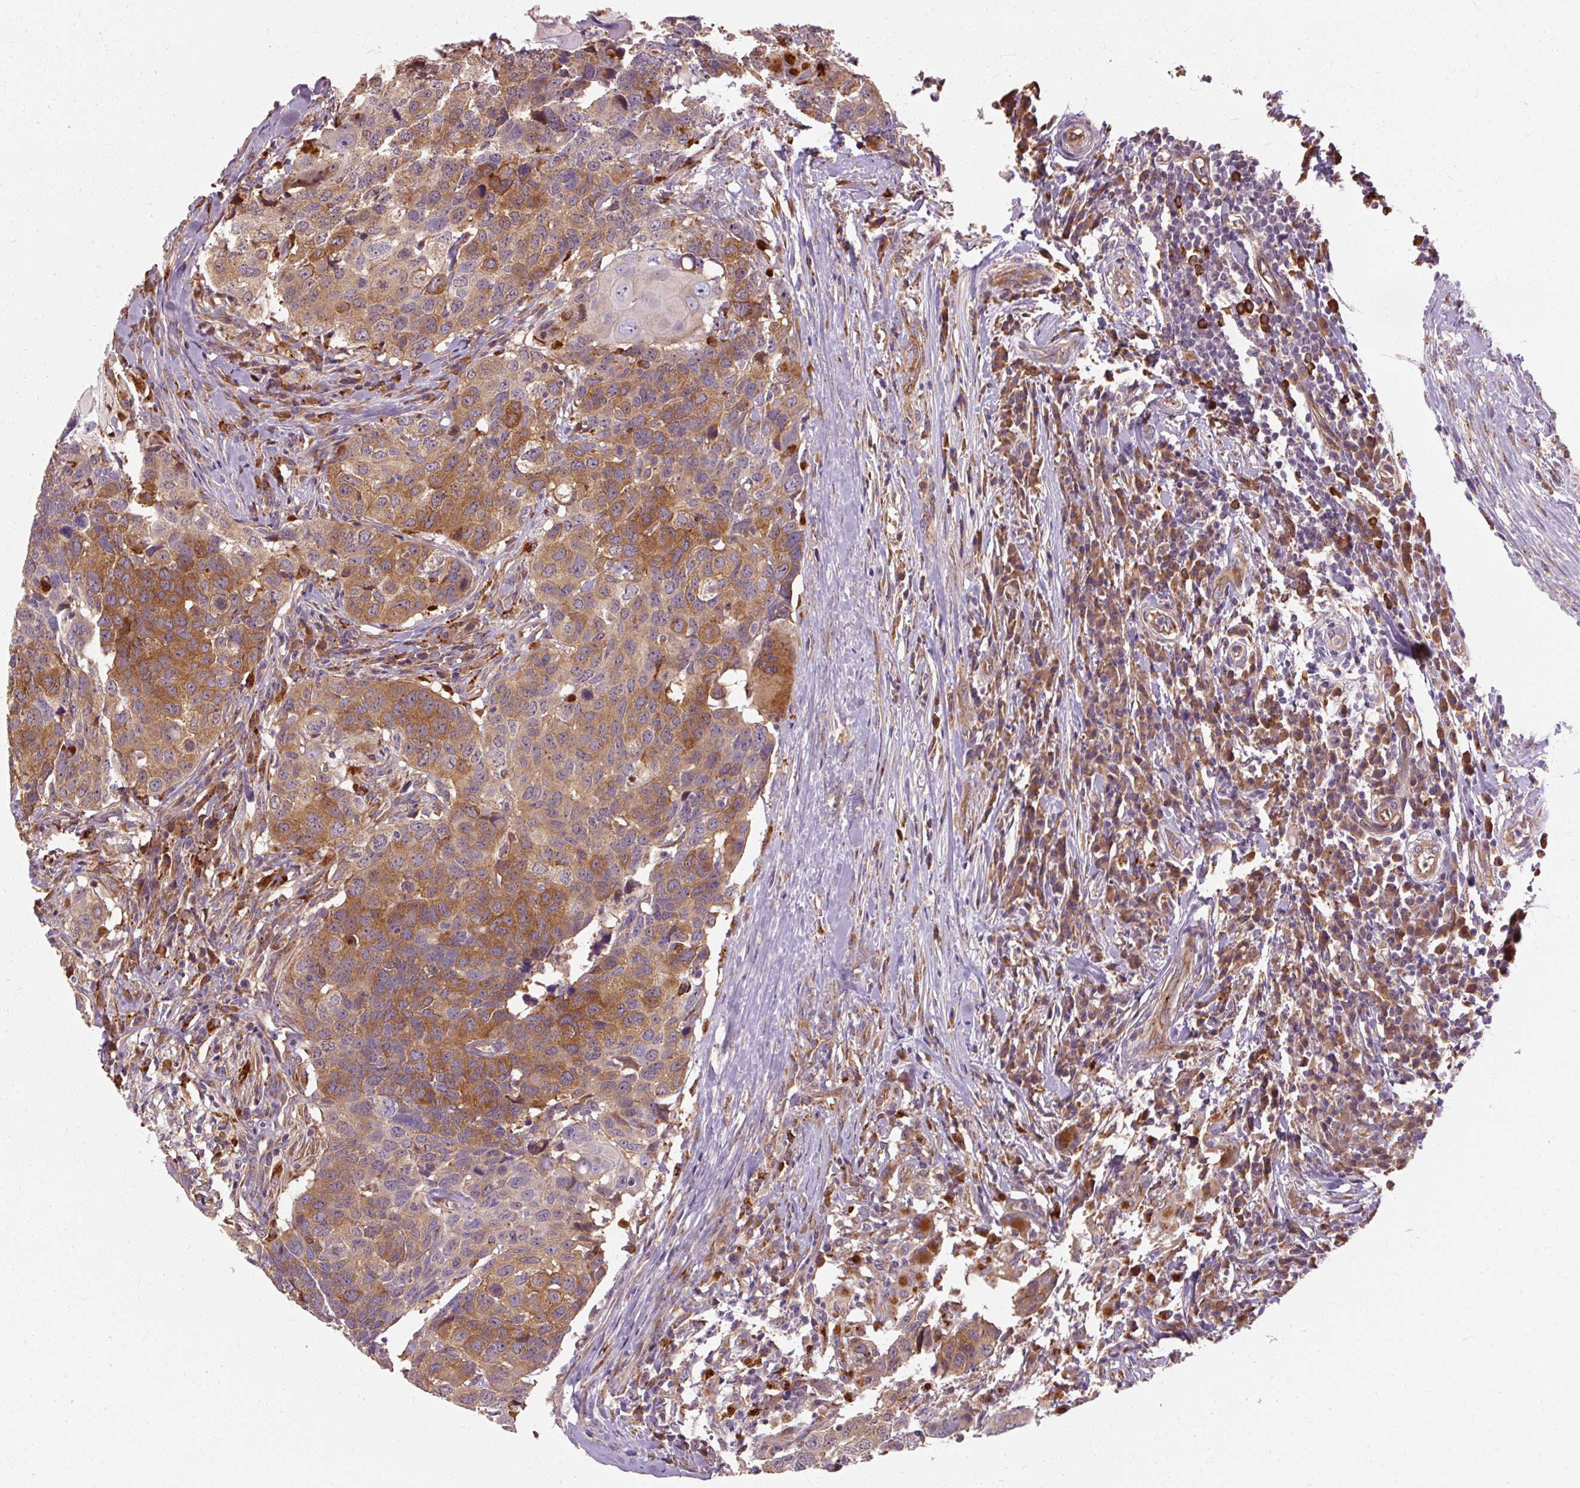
{"staining": {"intensity": "moderate", "quantity": ">75%", "location": "cytoplasmic/membranous"}, "tissue": "head and neck cancer", "cell_type": "Tumor cells", "image_type": "cancer", "snomed": [{"axis": "morphology", "description": "Normal tissue, NOS"}, {"axis": "morphology", "description": "Squamous cell carcinoma, NOS"}, {"axis": "topography", "description": "Skeletal muscle"}, {"axis": "topography", "description": "Vascular tissue"}, {"axis": "topography", "description": "Peripheral nerve tissue"}, {"axis": "topography", "description": "Head-Neck"}], "caption": "Head and neck cancer stained with a protein marker demonstrates moderate staining in tumor cells.", "gene": "TBC1D4", "patient": {"sex": "male", "age": 66}}